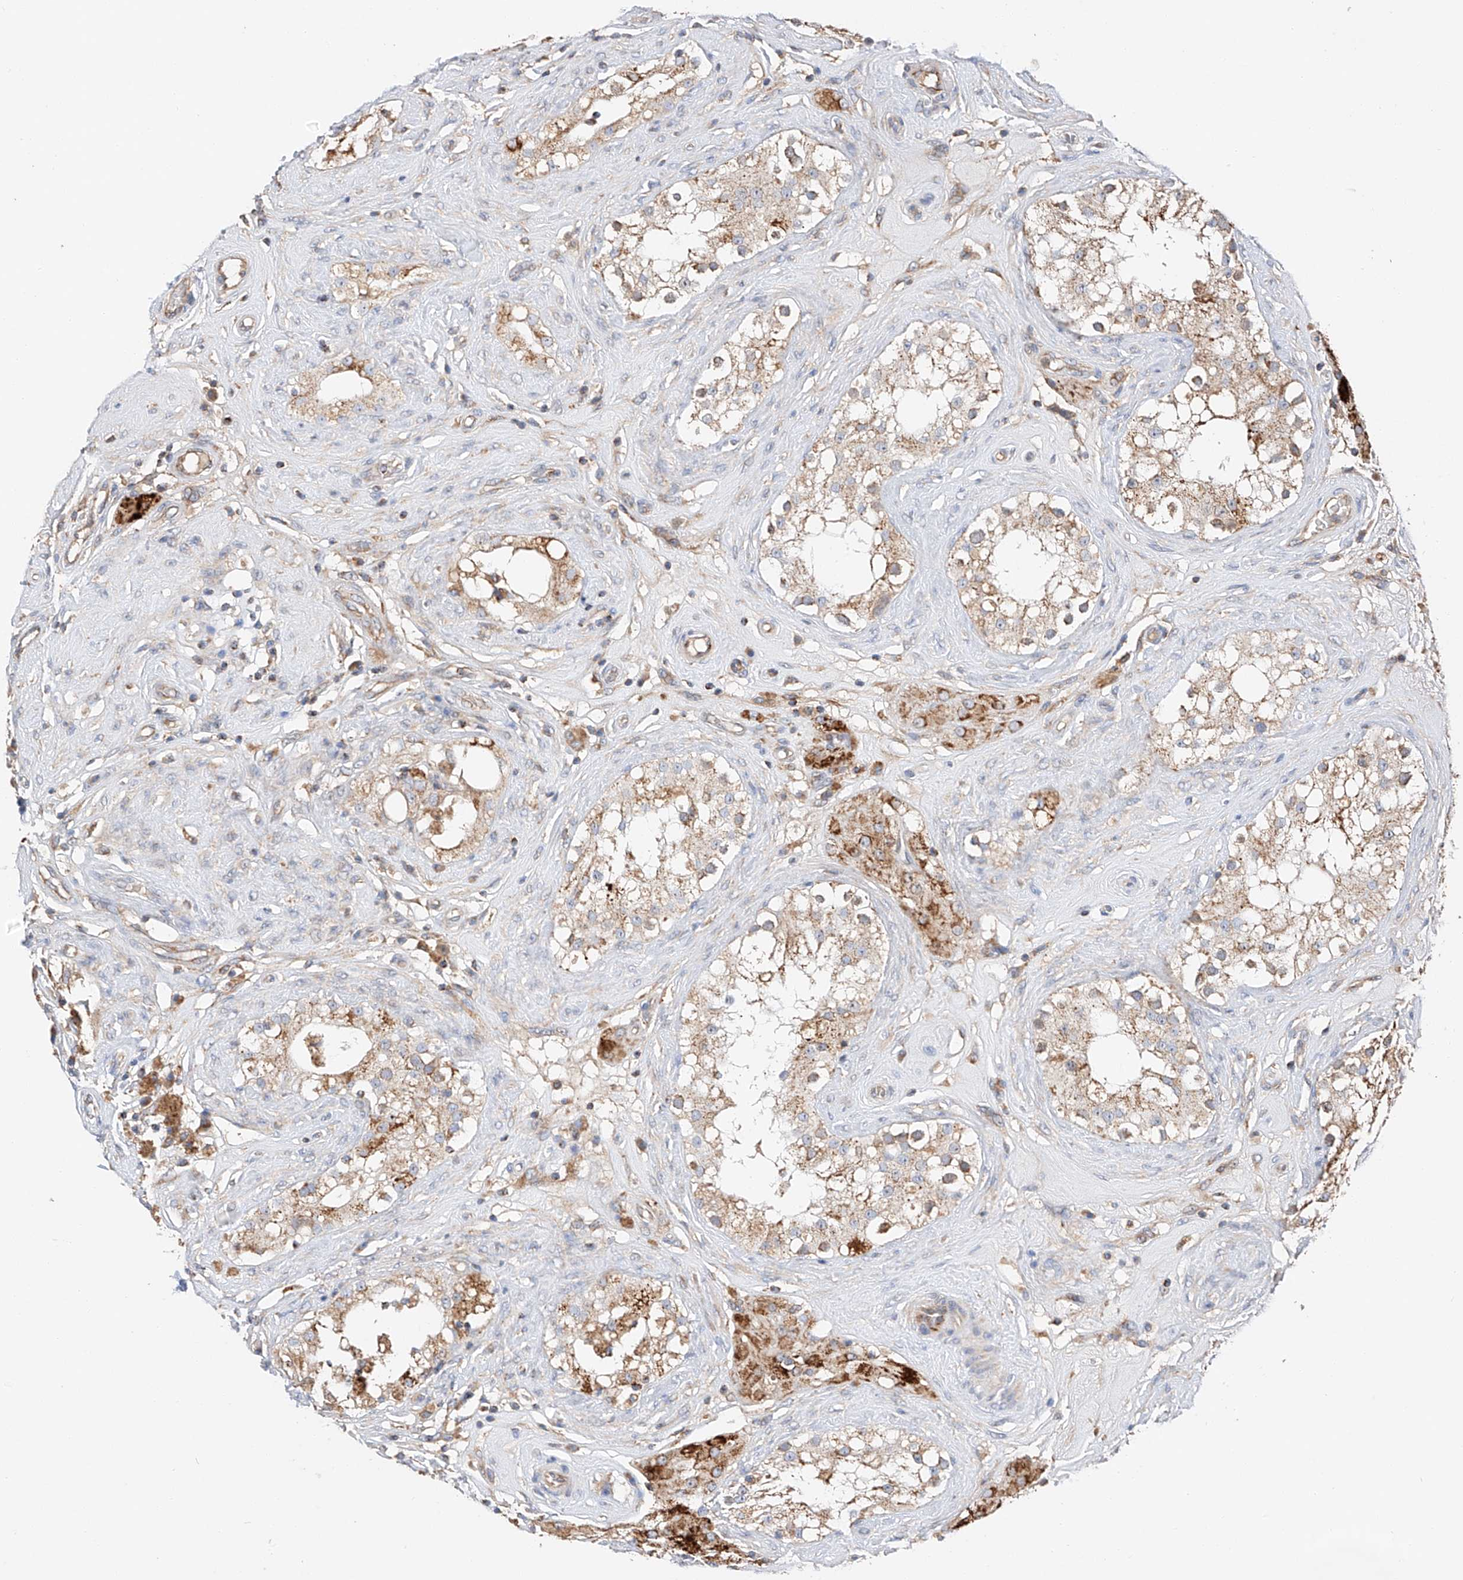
{"staining": {"intensity": "moderate", "quantity": "<25%", "location": "cytoplasmic/membranous"}, "tissue": "testis", "cell_type": "Cells in seminiferous ducts", "image_type": "normal", "snomed": [{"axis": "morphology", "description": "Normal tissue, NOS"}, {"axis": "topography", "description": "Testis"}], "caption": "Immunohistochemical staining of benign human testis reveals <25% levels of moderate cytoplasmic/membranous protein staining in approximately <25% of cells in seminiferous ducts. (IHC, brightfield microscopy, high magnification).", "gene": "RUSC1", "patient": {"sex": "male", "age": 84}}